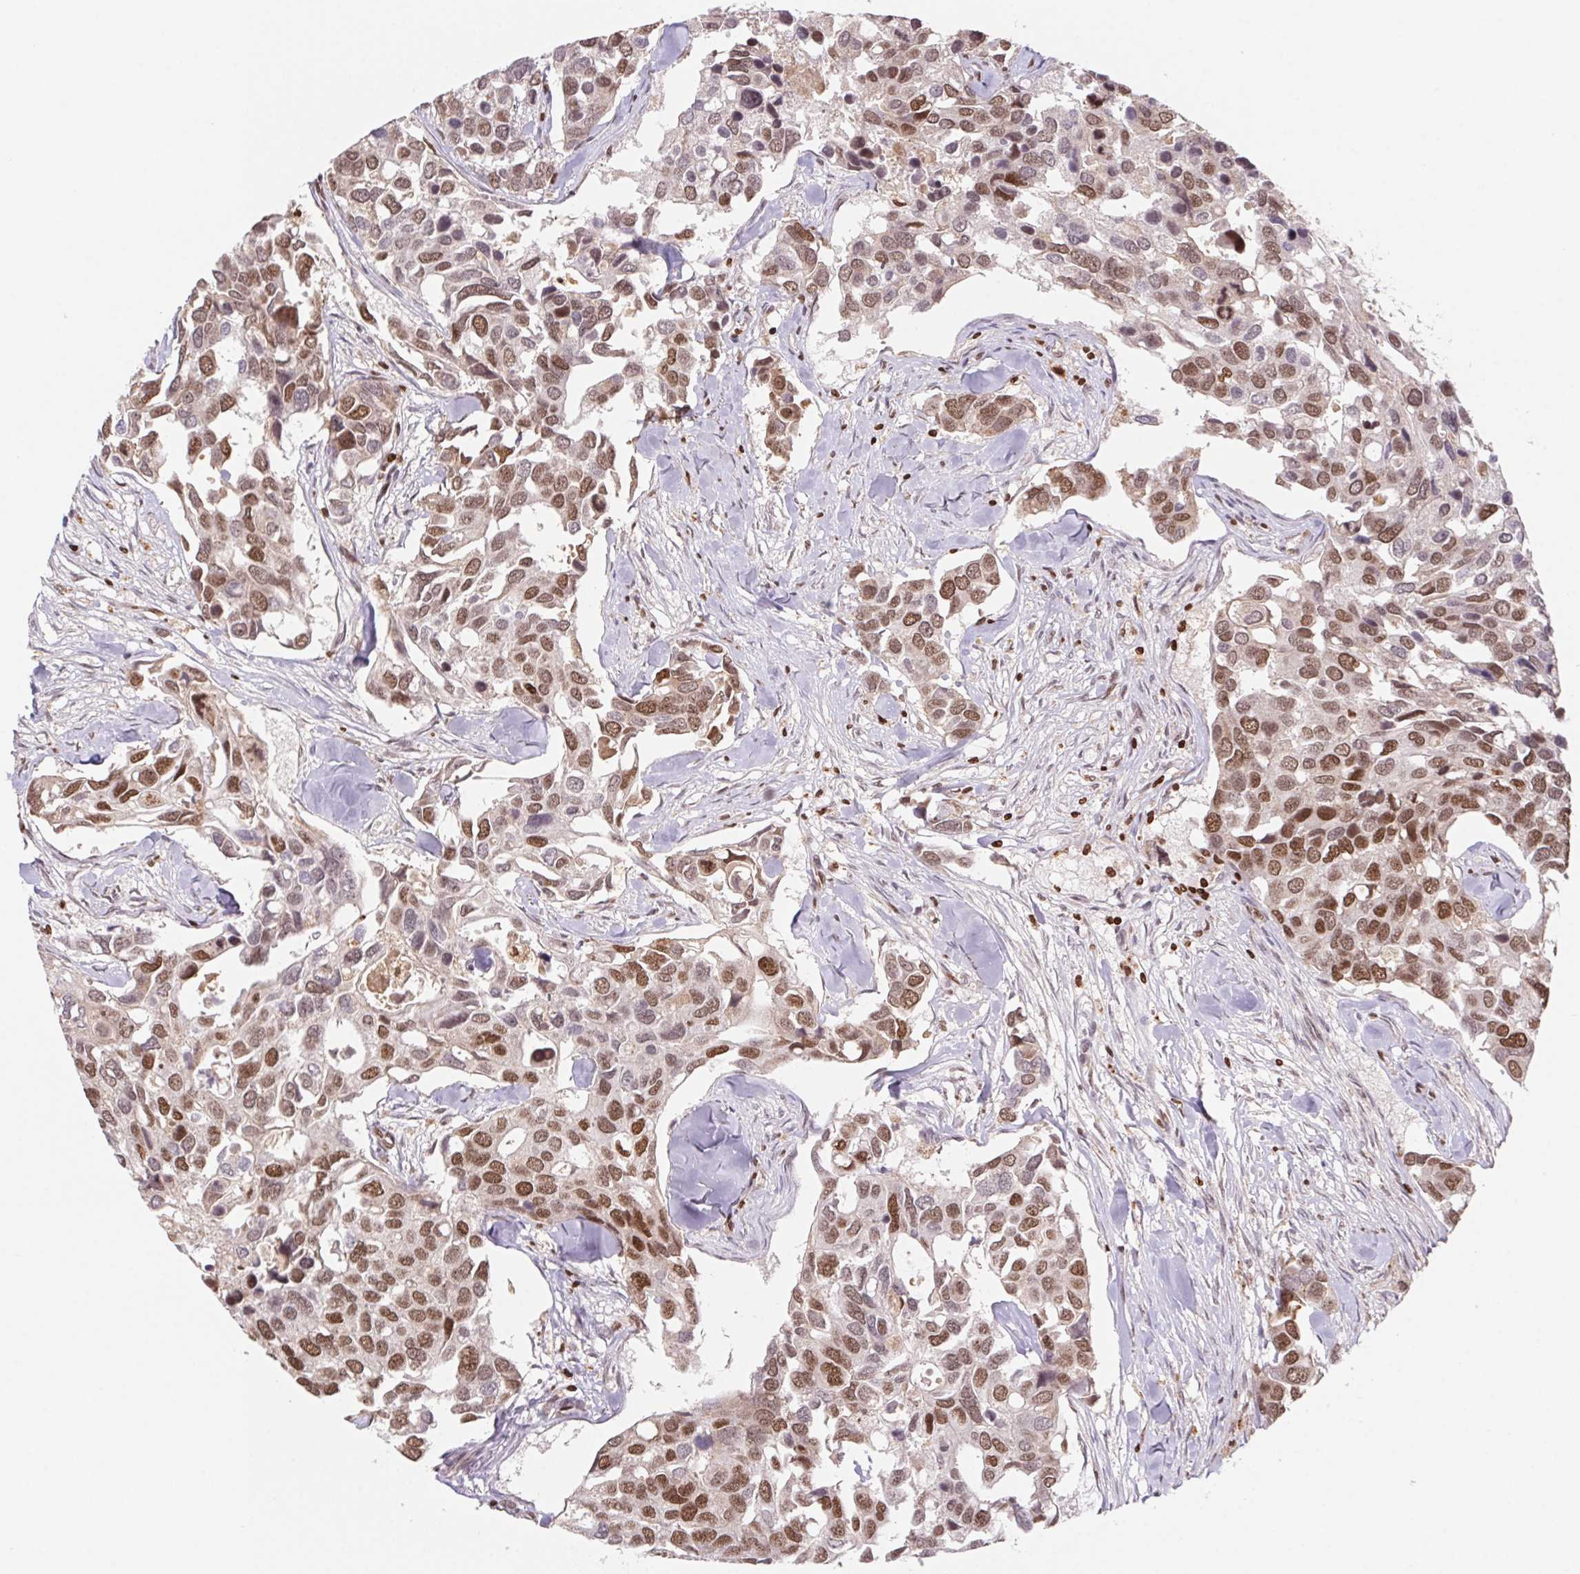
{"staining": {"intensity": "moderate", "quantity": ">75%", "location": "nuclear"}, "tissue": "breast cancer", "cell_type": "Tumor cells", "image_type": "cancer", "snomed": [{"axis": "morphology", "description": "Duct carcinoma"}, {"axis": "topography", "description": "Breast"}], "caption": "Tumor cells show medium levels of moderate nuclear expression in approximately >75% of cells in breast cancer (intraductal carcinoma).", "gene": "POLD3", "patient": {"sex": "female", "age": 83}}